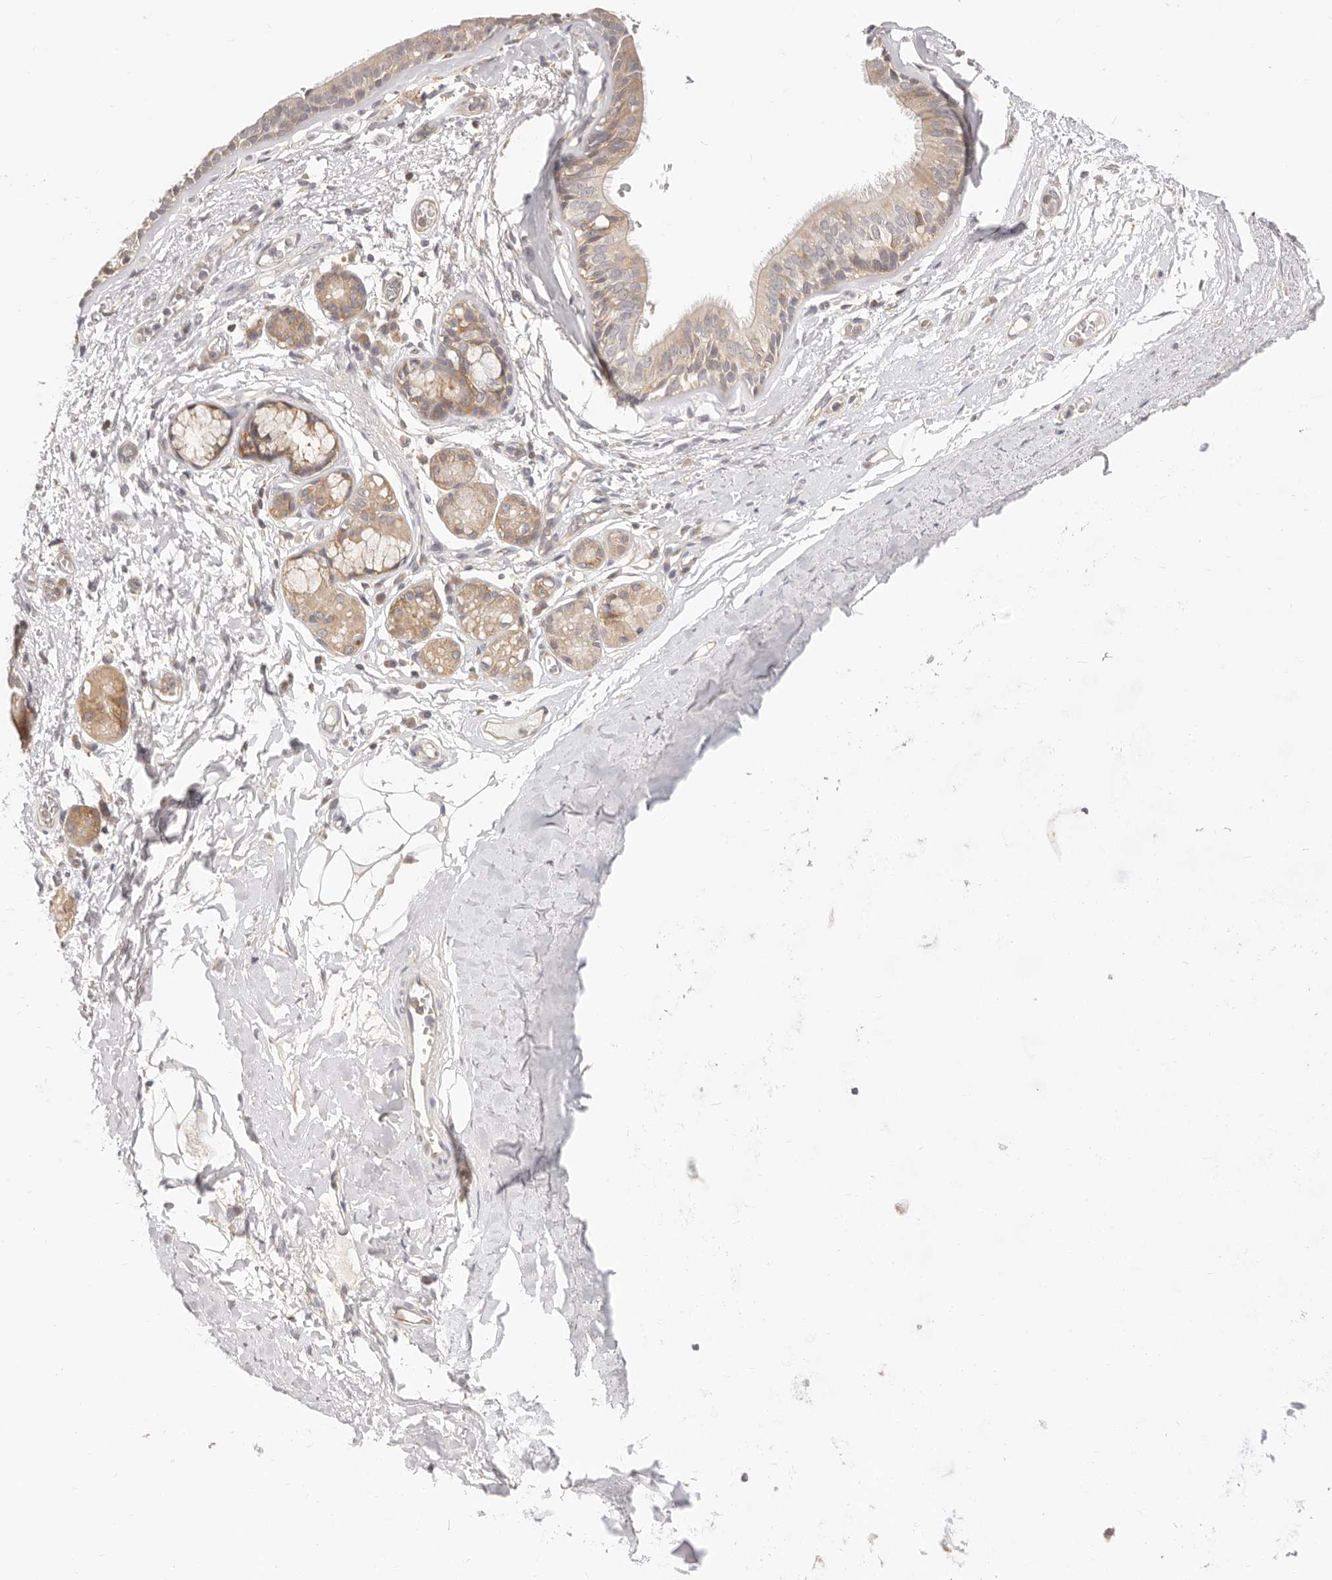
{"staining": {"intensity": "weak", "quantity": "25%-75%", "location": "cytoplasmic/membranous"}, "tissue": "bronchus", "cell_type": "Respiratory epithelial cells", "image_type": "normal", "snomed": [{"axis": "morphology", "description": "Normal tissue, NOS"}, {"axis": "topography", "description": "Cartilage tissue"}], "caption": "A photomicrograph of bronchus stained for a protein shows weak cytoplasmic/membranous brown staining in respiratory epithelial cells.", "gene": "DTNBP1", "patient": {"sex": "female", "age": 63}}